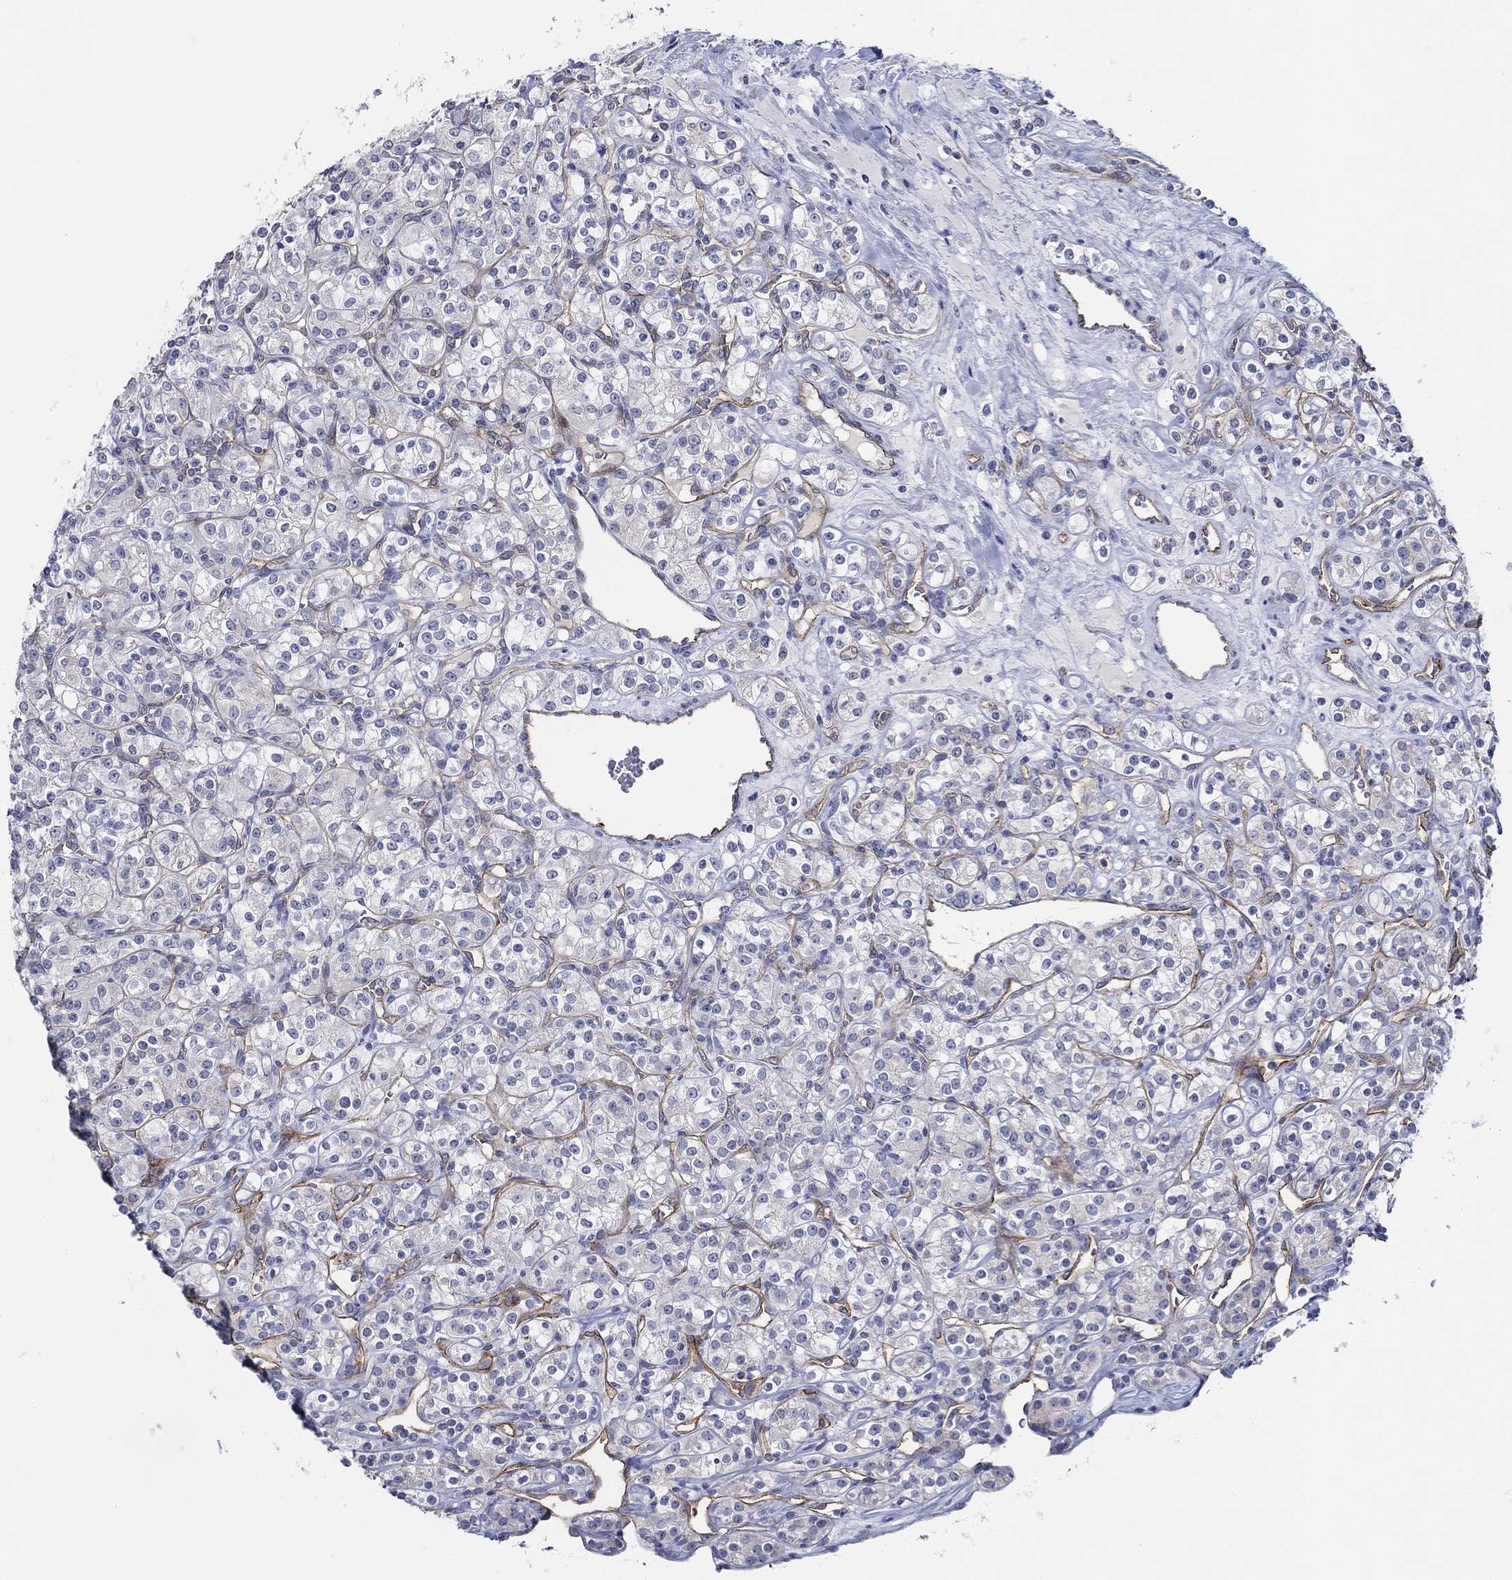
{"staining": {"intensity": "negative", "quantity": "none", "location": "none"}, "tissue": "renal cancer", "cell_type": "Tumor cells", "image_type": "cancer", "snomed": [{"axis": "morphology", "description": "Adenocarcinoma, NOS"}, {"axis": "topography", "description": "Kidney"}], "caption": "Protein analysis of renal cancer (adenocarcinoma) reveals no significant expression in tumor cells.", "gene": "GJA5", "patient": {"sex": "male", "age": 77}}